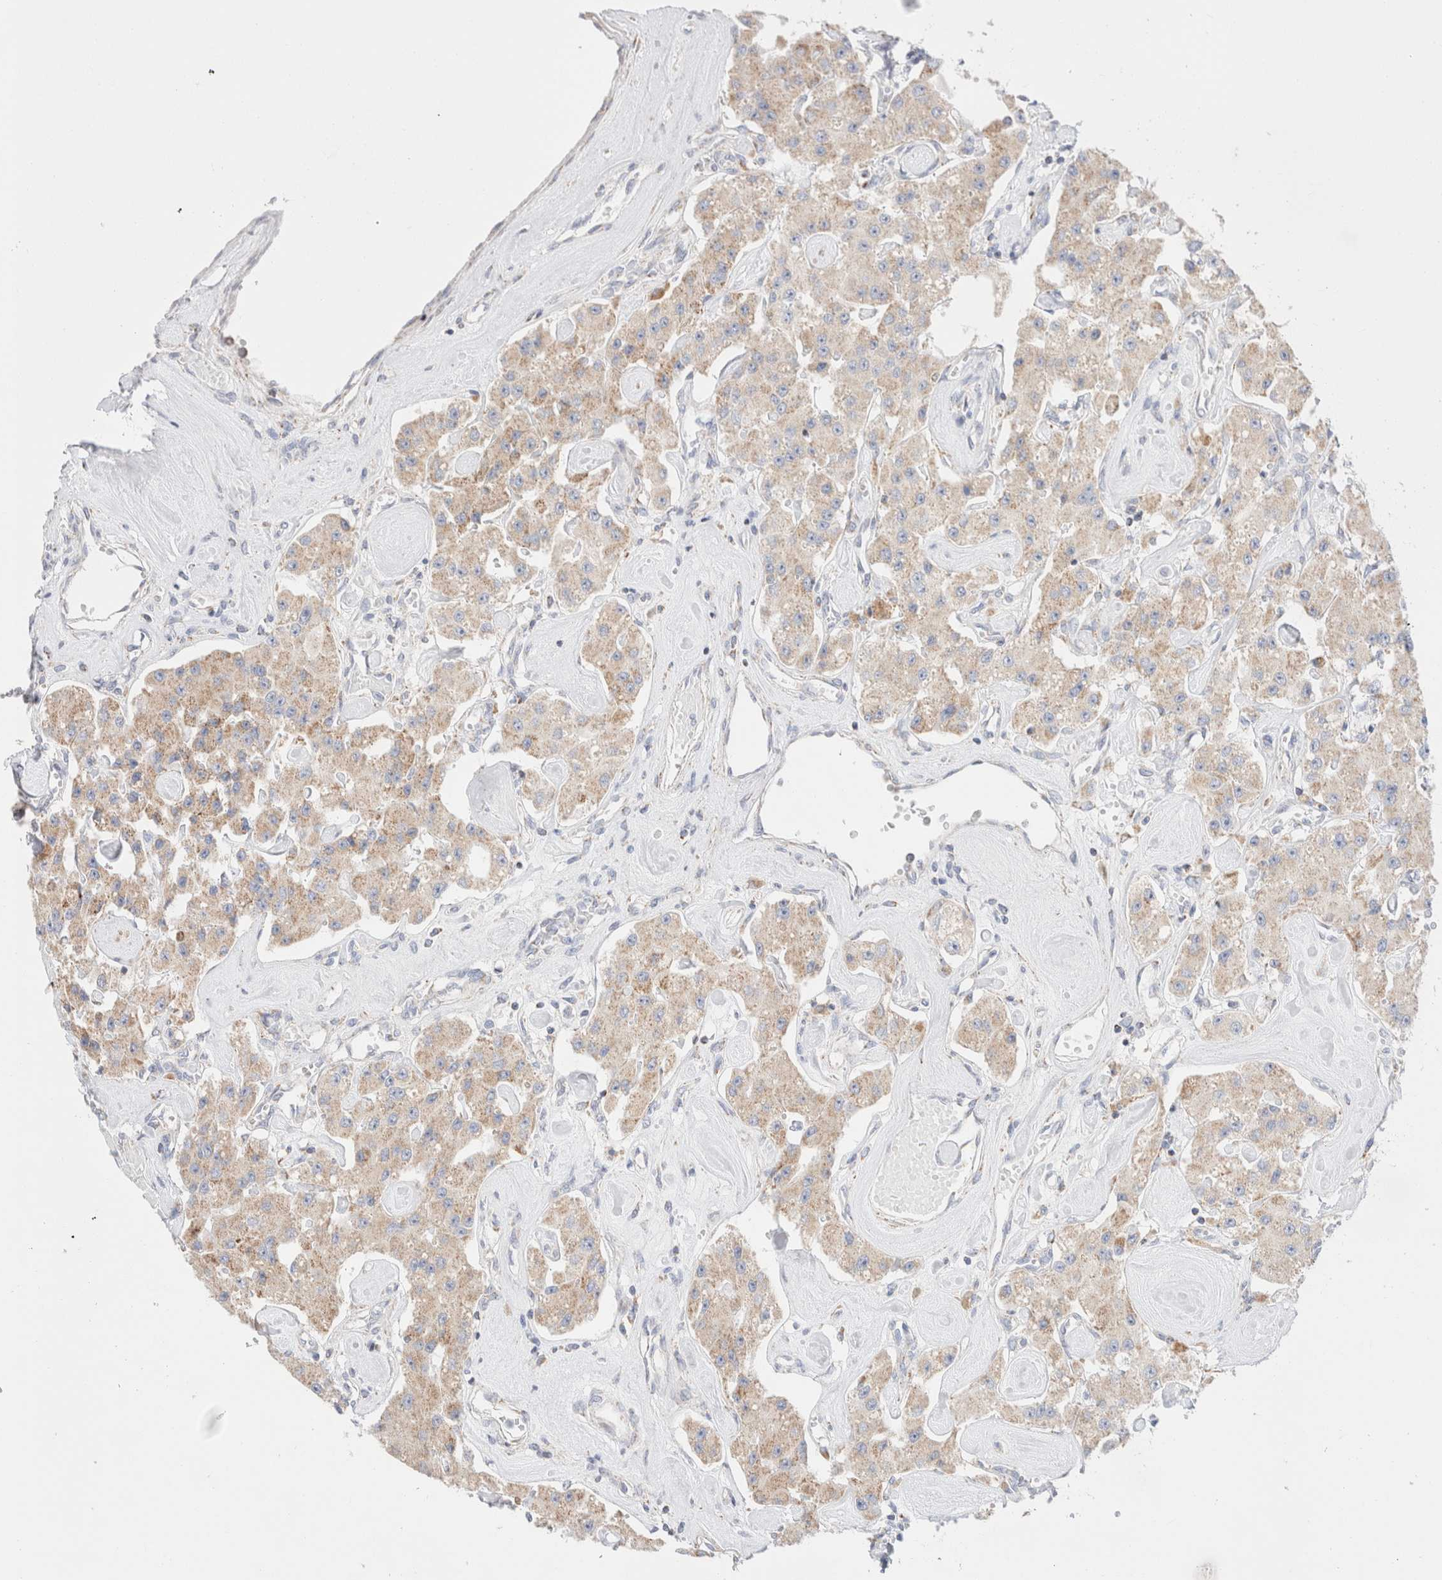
{"staining": {"intensity": "weak", "quantity": ">75%", "location": "cytoplasmic/membranous"}, "tissue": "carcinoid", "cell_type": "Tumor cells", "image_type": "cancer", "snomed": [{"axis": "morphology", "description": "Carcinoid, malignant, NOS"}, {"axis": "topography", "description": "Pancreas"}], "caption": "Weak cytoplasmic/membranous positivity for a protein is present in approximately >75% of tumor cells of carcinoid (malignant) using immunohistochemistry (IHC).", "gene": "ATP6V1C1", "patient": {"sex": "male", "age": 41}}